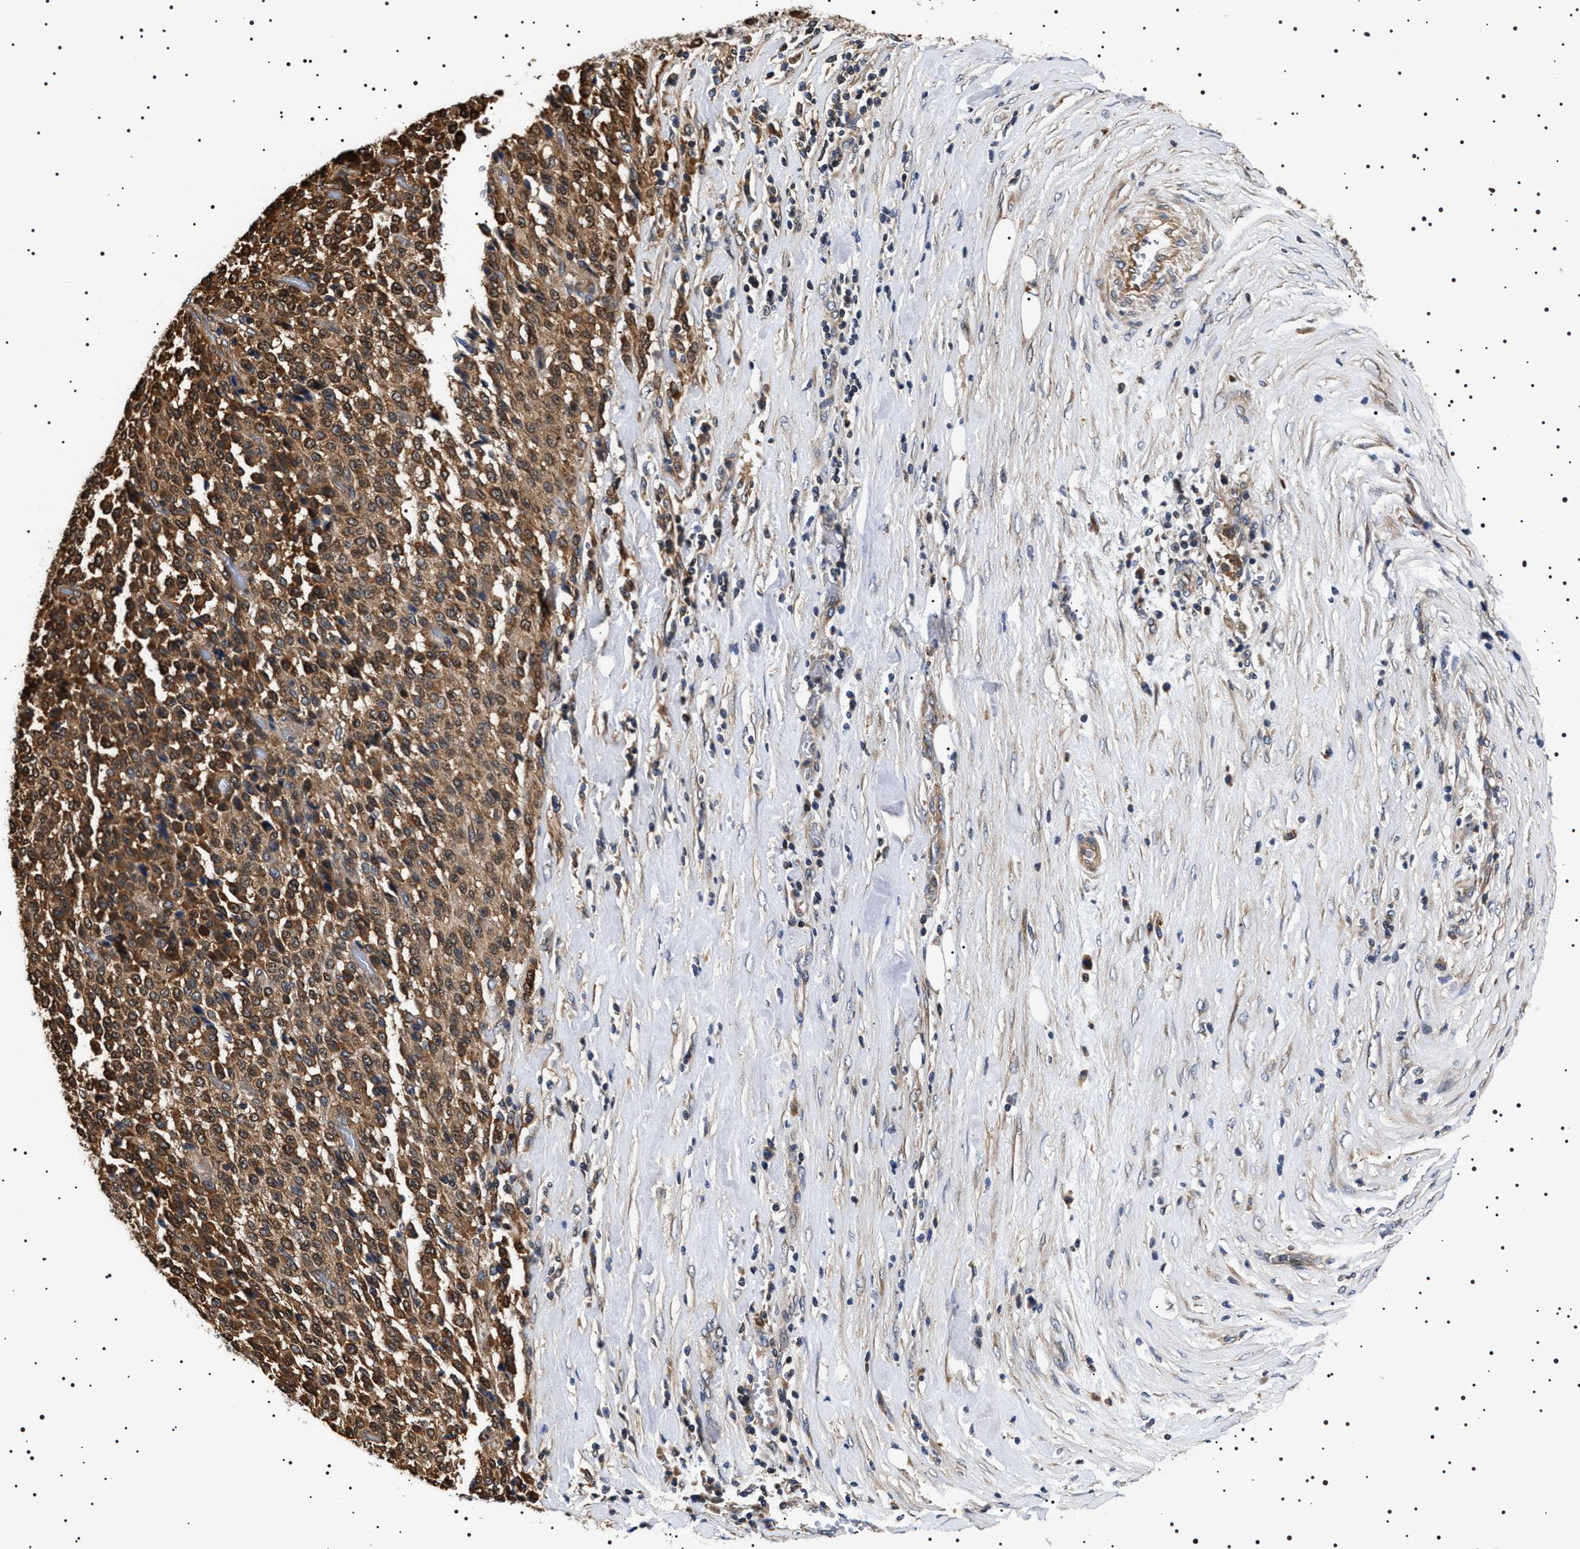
{"staining": {"intensity": "moderate", "quantity": ">75%", "location": "cytoplasmic/membranous,nuclear"}, "tissue": "melanoma", "cell_type": "Tumor cells", "image_type": "cancer", "snomed": [{"axis": "morphology", "description": "Malignant melanoma, Metastatic site"}, {"axis": "topography", "description": "Pancreas"}], "caption": "DAB immunohistochemical staining of human melanoma shows moderate cytoplasmic/membranous and nuclear protein expression in approximately >75% of tumor cells.", "gene": "SLC4A7", "patient": {"sex": "female", "age": 30}}